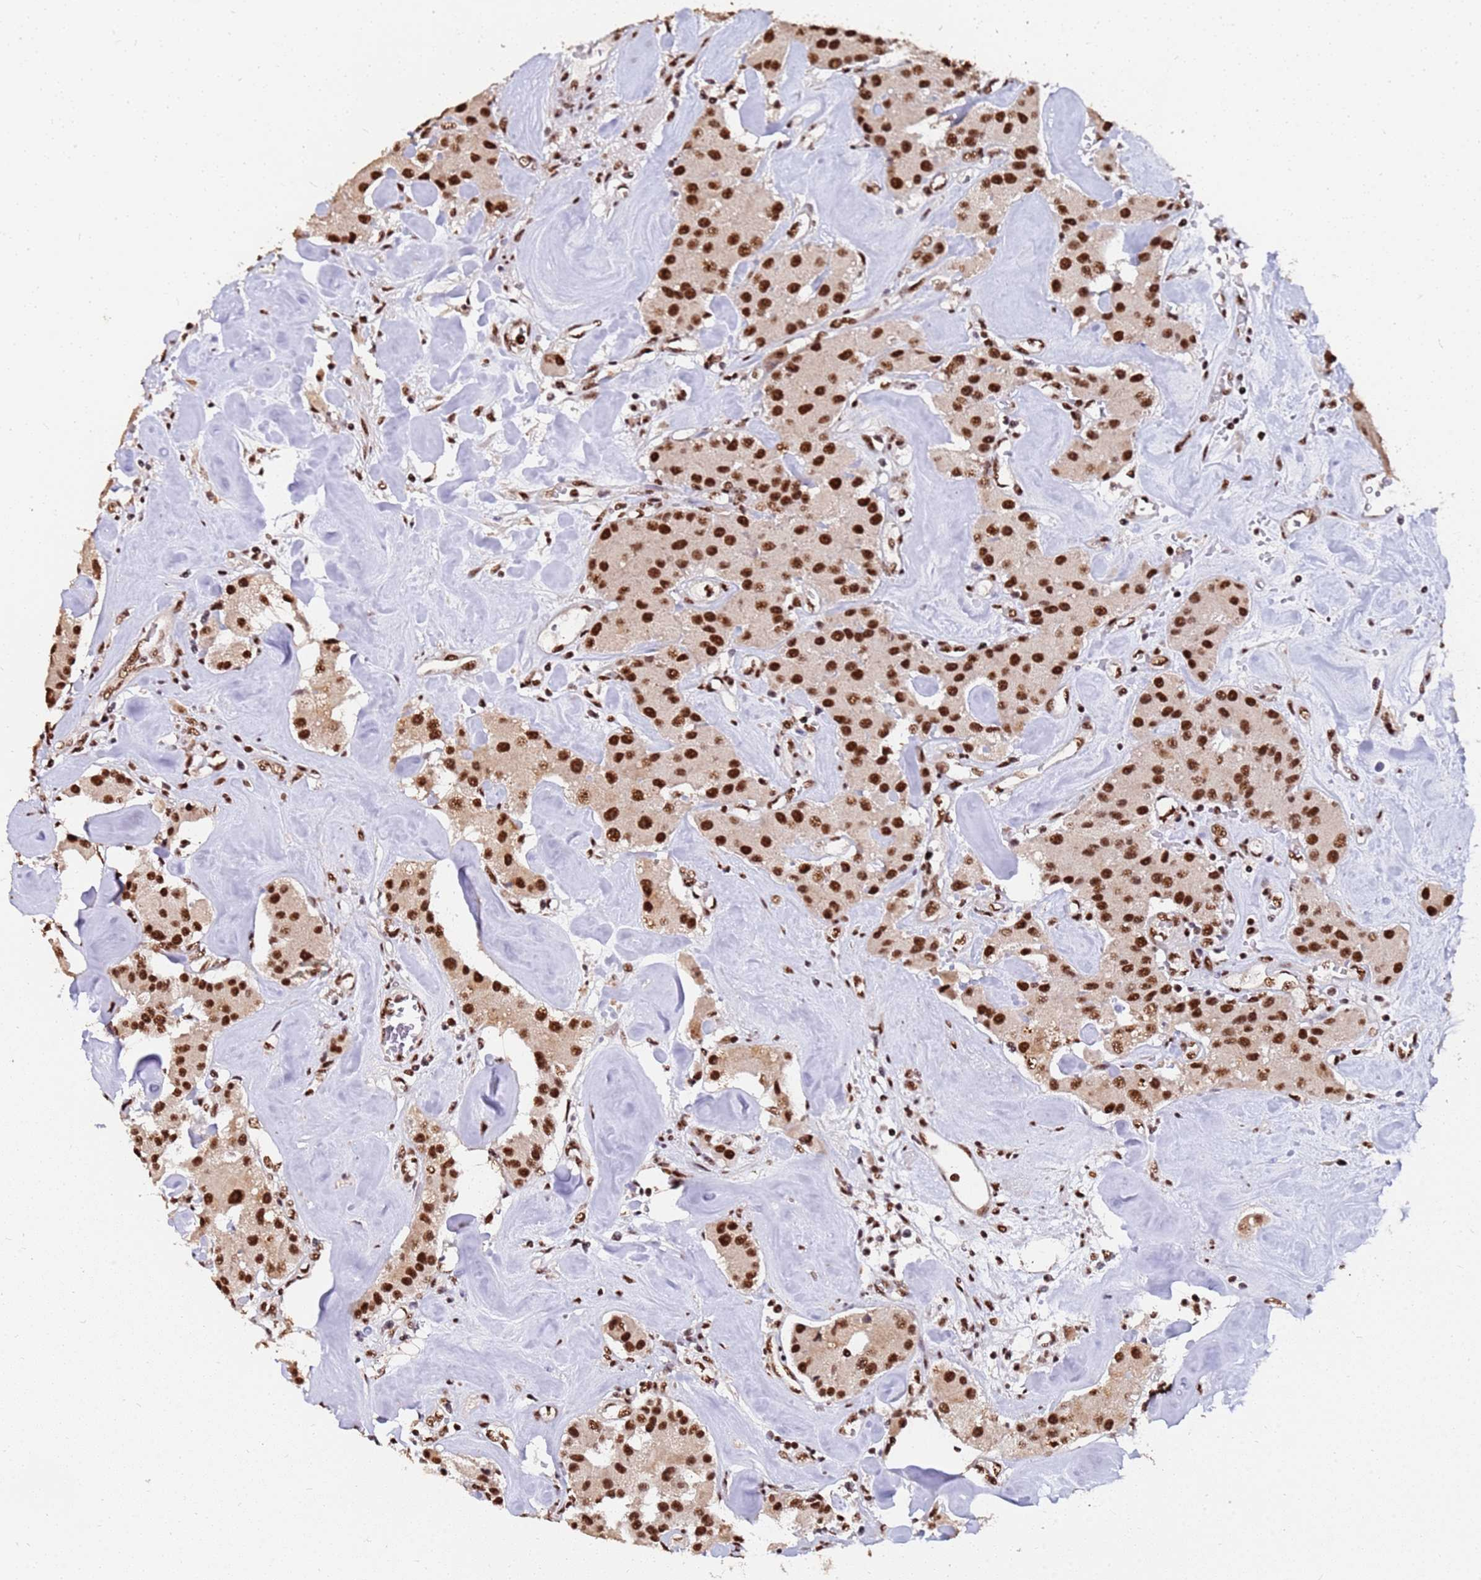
{"staining": {"intensity": "strong", "quantity": ">75%", "location": "nuclear"}, "tissue": "carcinoid", "cell_type": "Tumor cells", "image_type": "cancer", "snomed": [{"axis": "morphology", "description": "Carcinoid, malignant, NOS"}, {"axis": "topography", "description": "Pancreas"}], "caption": "About >75% of tumor cells in carcinoid show strong nuclear protein positivity as visualized by brown immunohistochemical staining.", "gene": "SF3B2", "patient": {"sex": "male", "age": 41}}